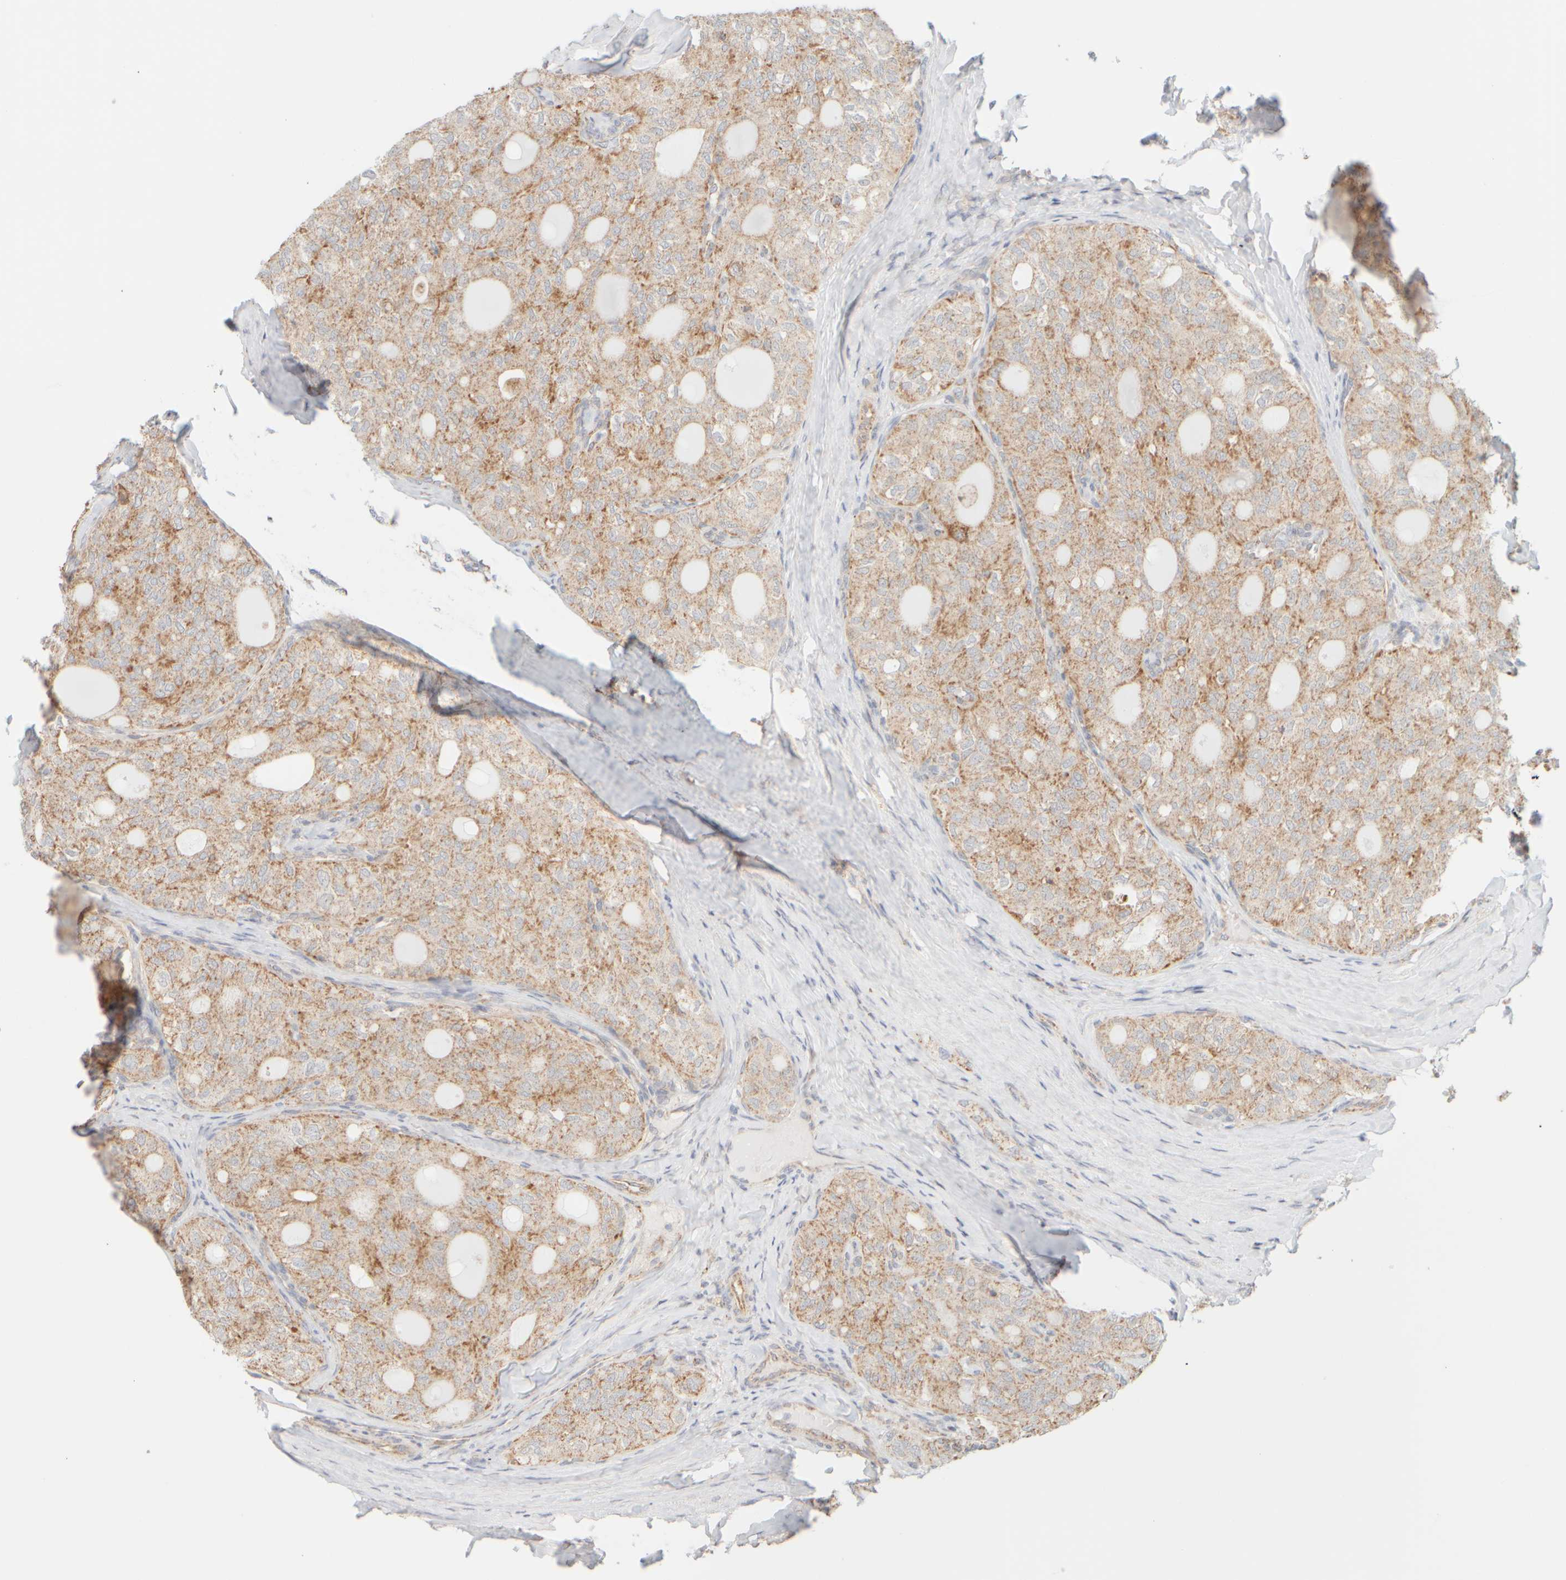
{"staining": {"intensity": "moderate", "quantity": ">75%", "location": "cytoplasmic/membranous"}, "tissue": "thyroid cancer", "cell_type": "Tumor cells", "image_type": "cancer", "snomed": [{"axis": "morphology", "description": "Follicular adenoma carcinoma, NOS"}, {"axis": "topography", "description": "Thyroid gland"}], "caption": "This photomicrograph displays IHC staining of follicular adenoma carcinoma (thyroid), with medium moderate cytoplasmic/membranous positivity in approximately >75% of tumor cells.", "gene": "APBB2", "patient": {"sex": "male", "age": 75}}